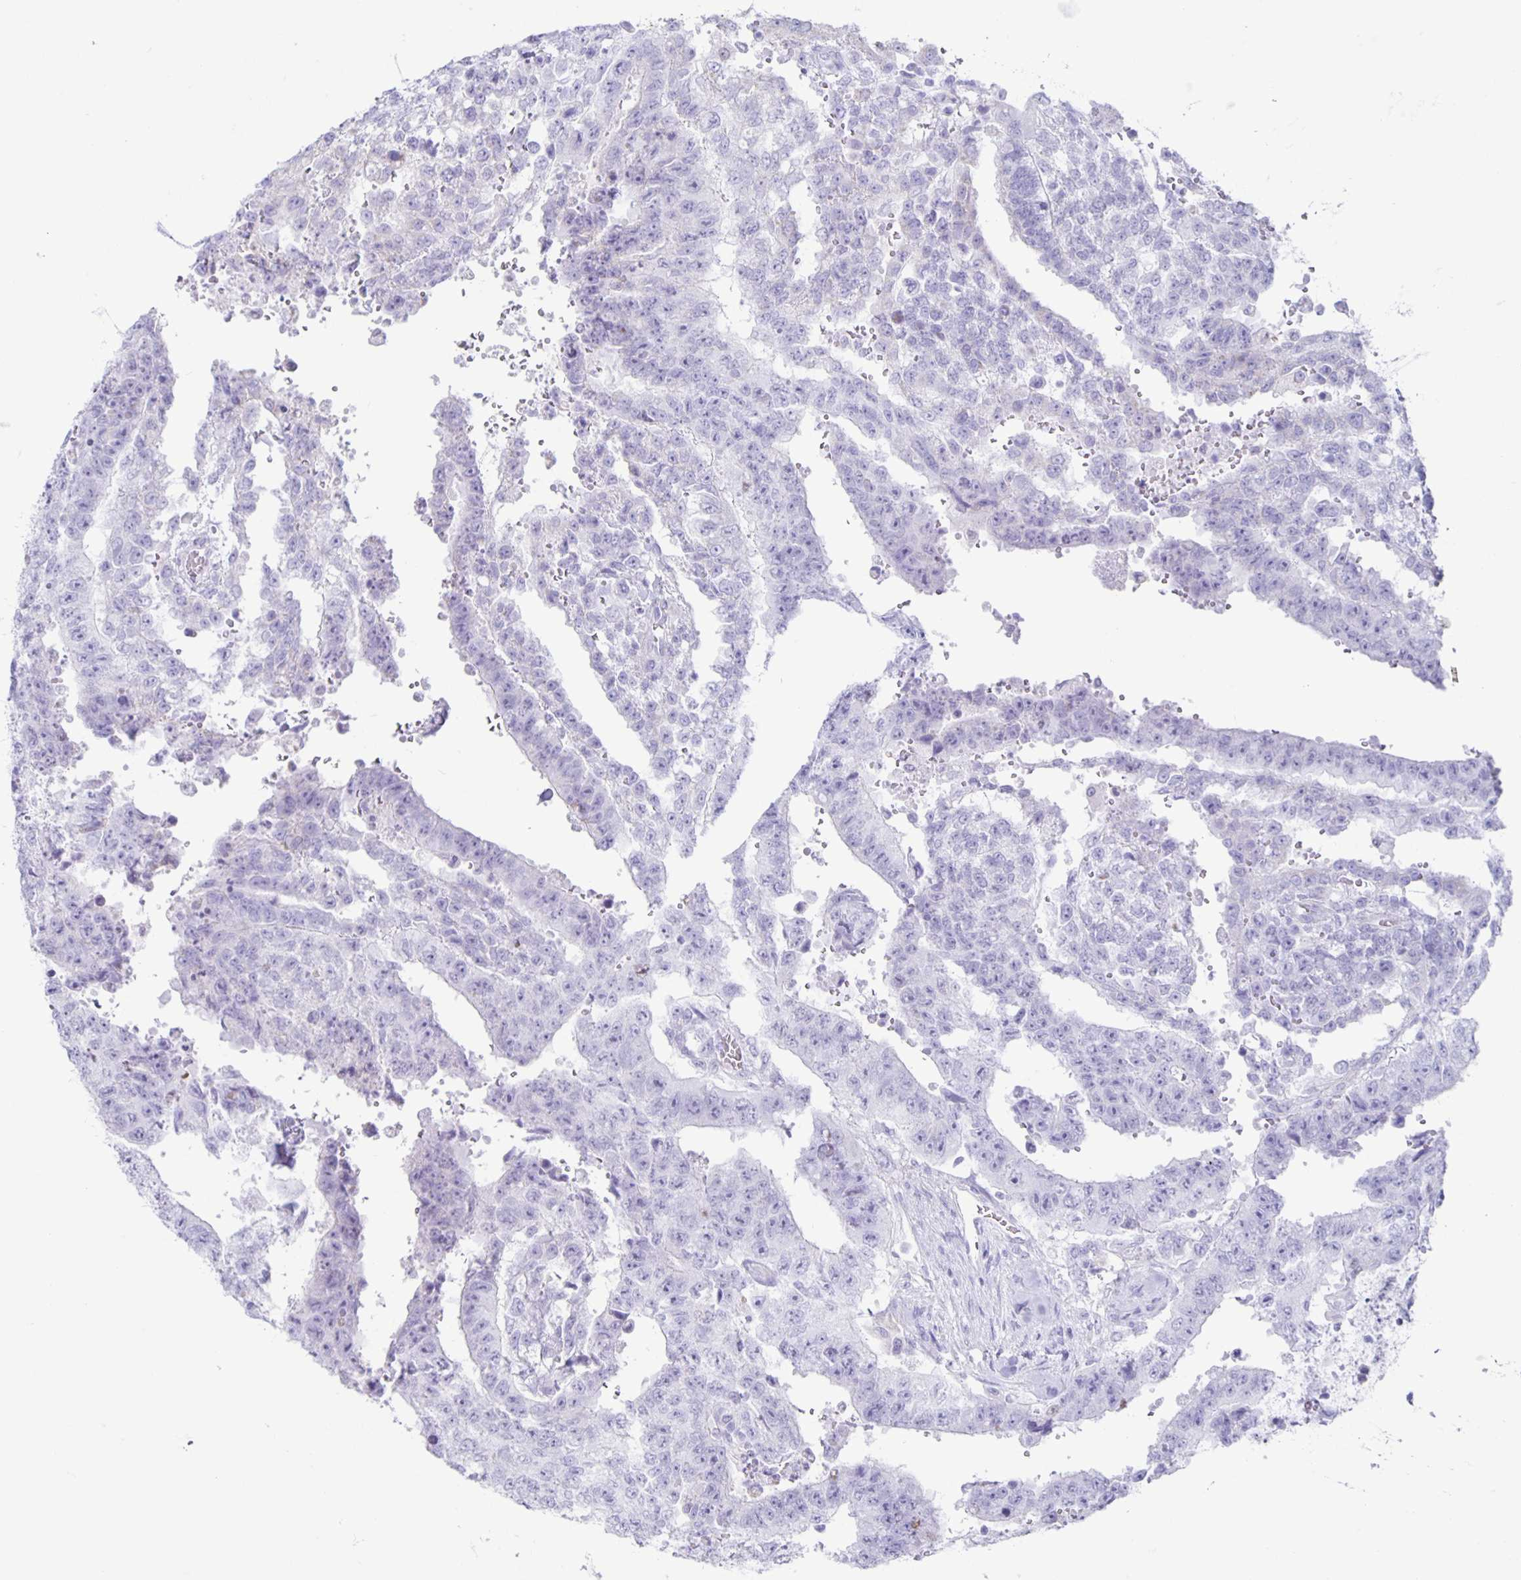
{"staining": {"intensity": "negative", "quantity": "none", "location": "none"}, "tissue": "testis cancer", "cell_type": "Tumor cells", "image_type": "cancer", "snomed": [{"axis": "morphology", "description": "Carcinoma, Embryonal, NOS"}, {"axis": "topography", "description": "Testis"}], "caption": "Immunohistochemistry micrograph of neoplastic tissue: human testis cancer (embryonal carcinoma) stained with DAB displays no significant protein expression in tumor cells.", "gene": "CT45A5", "patient": {"sex": "male", "age": 24}}